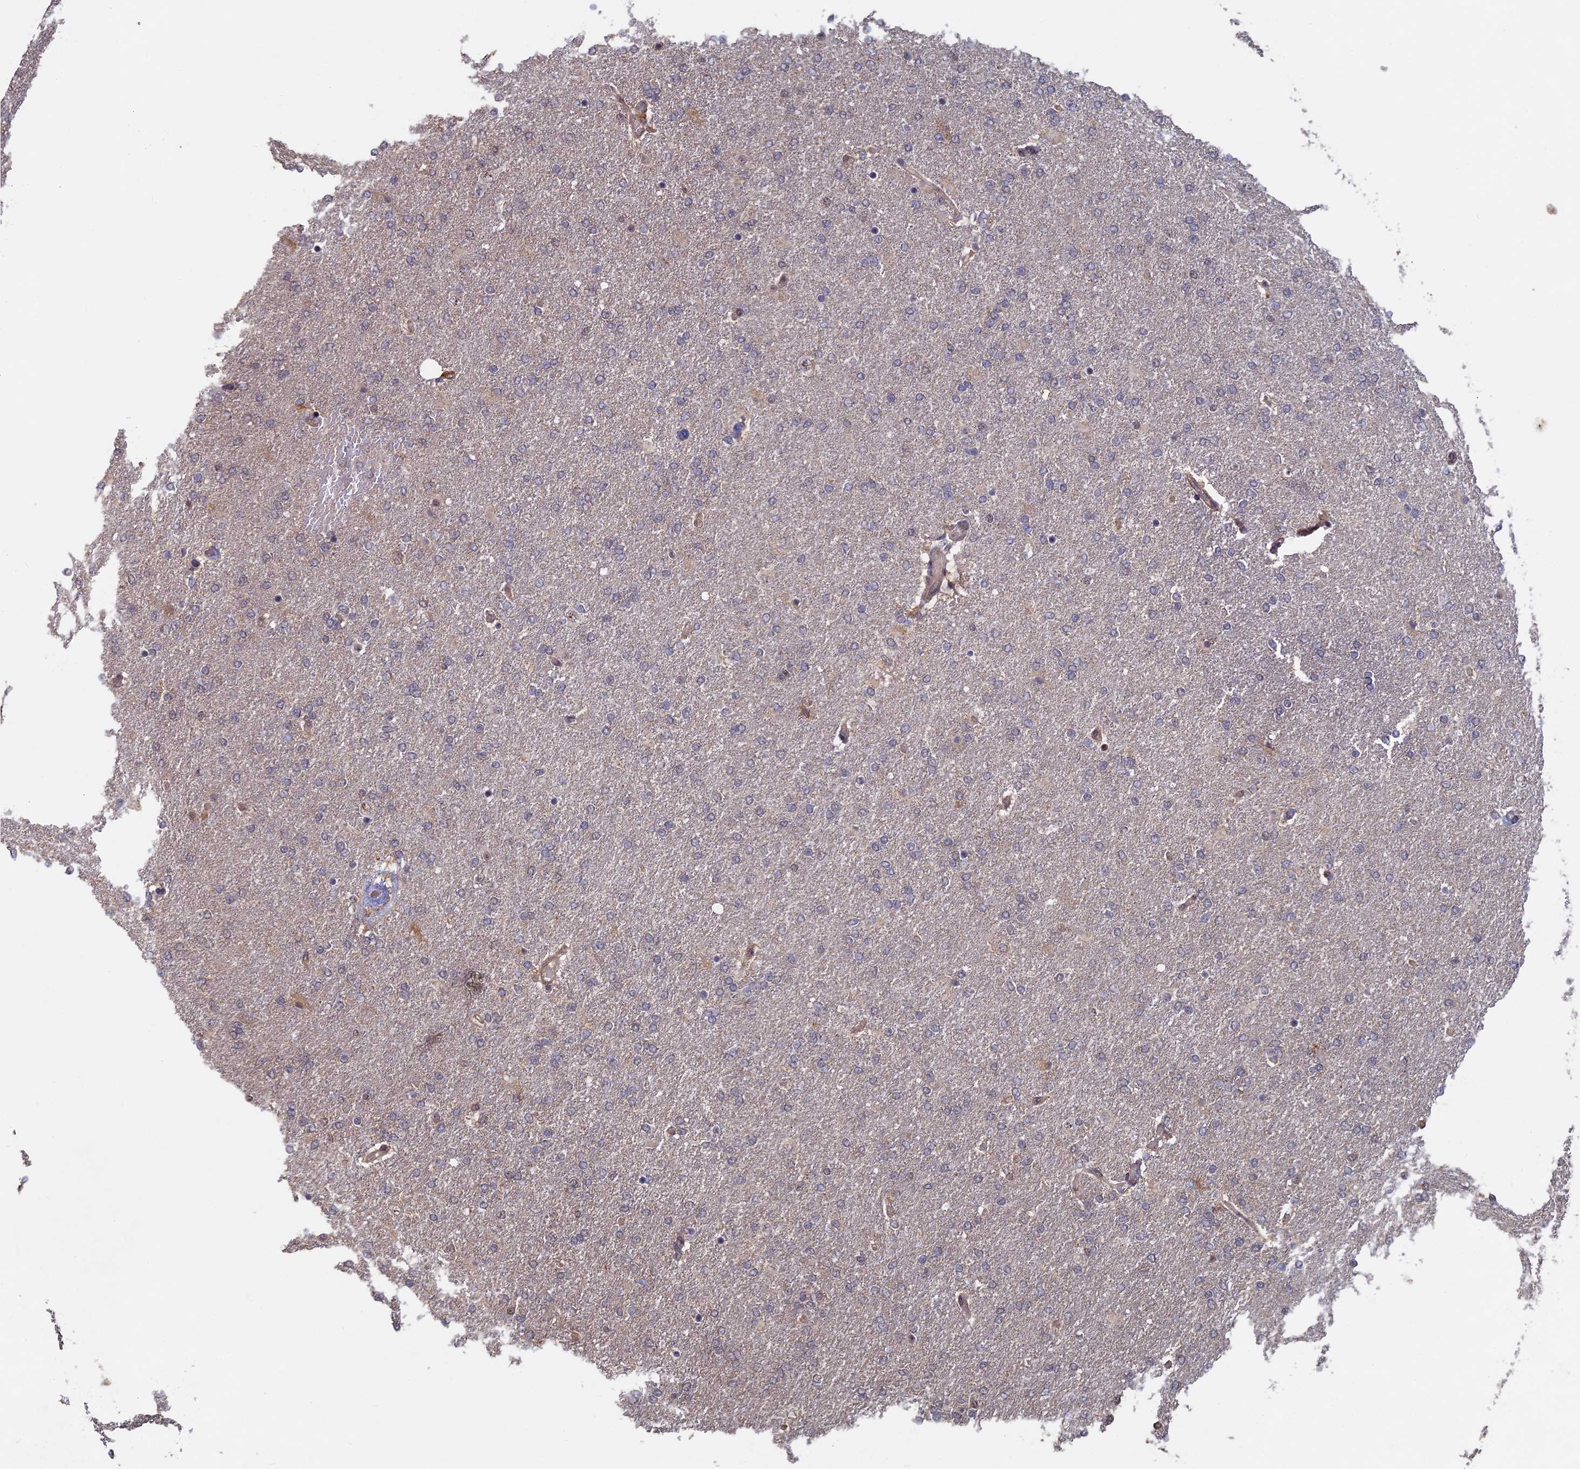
{"staining": {"intensity": "negative", "quantity": "none", "location": "none"}, "tissue": "glioma", "cell_type": "Tumor cells", "image_type": "cancer", "snomed": [{"axis": "morphology", "description": "Glioma, malignant, High grade"}, {"axis": "topography", "description": "Brain"}], "caption": "This is a micrograph of immunohistochemistry (IHC) staining of malignant high-grade glioma, which shows no positivity in tumor cells. (DAB IHC, high magnification).", "gene": "KIAA1328", "patient": {"sex": "male", "age": 72}}